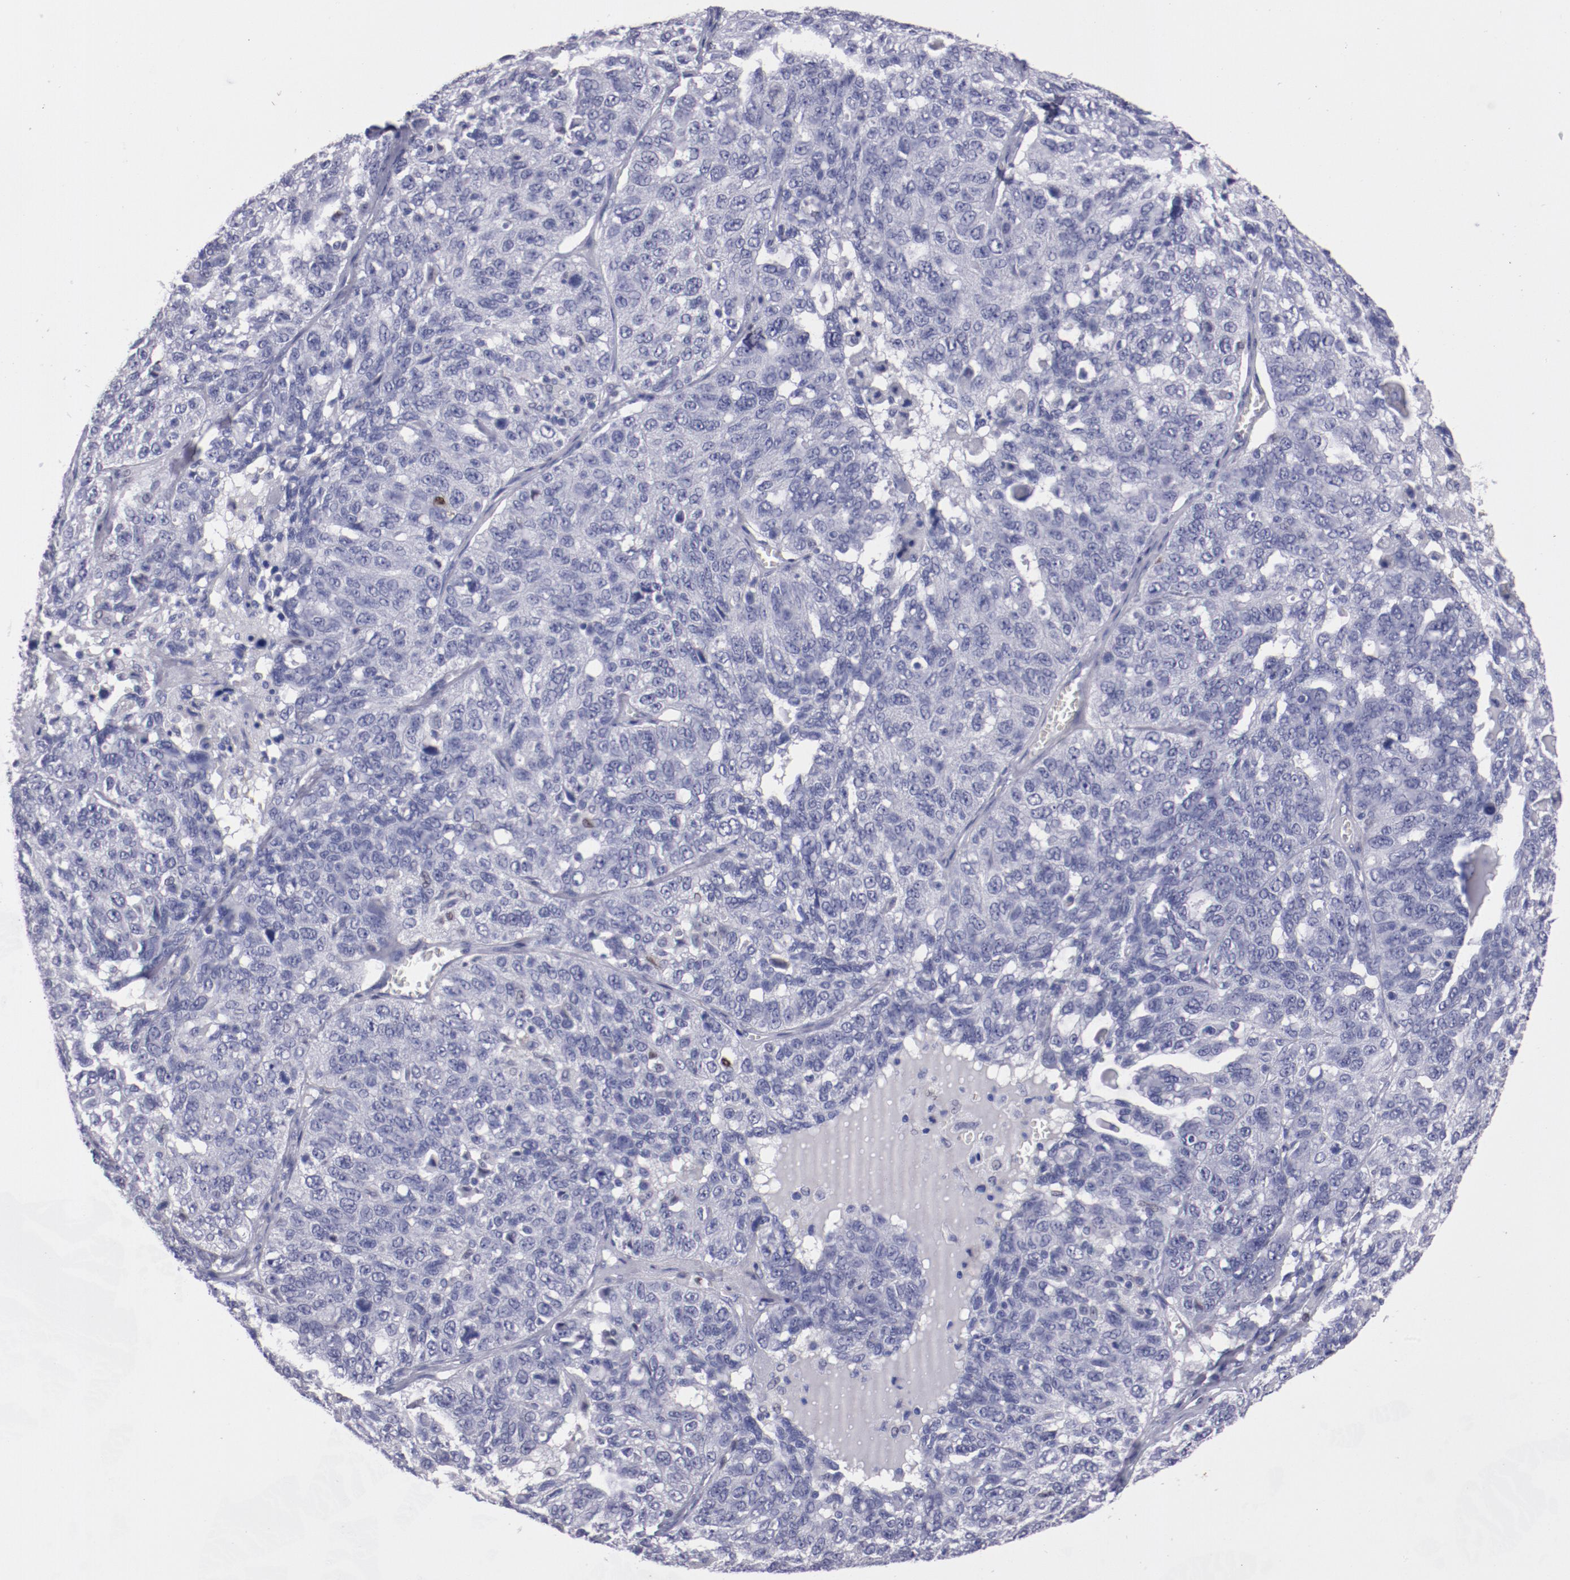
{"staining": {"intensity": "negative", "quantity": "none", "location": "none"}, "tissue": "ovarian cancer", "cell_type": "Tumor cells", "image_type": "cancer", "snomed": [{"axis": "morphology", "description": "Cystadenocarcinoma, serous, NOS"}, {"axis": "topography", "description": "Ovary"}], "caption": "An image of human serous cystadenocarcinoma (ovarian) is negative for staining in tumor cells. (Immunohistochemistry, brightfield microscopy, high magnification).", "gene": "IRF8", "patient": {"sex": "female", "age": 71}}